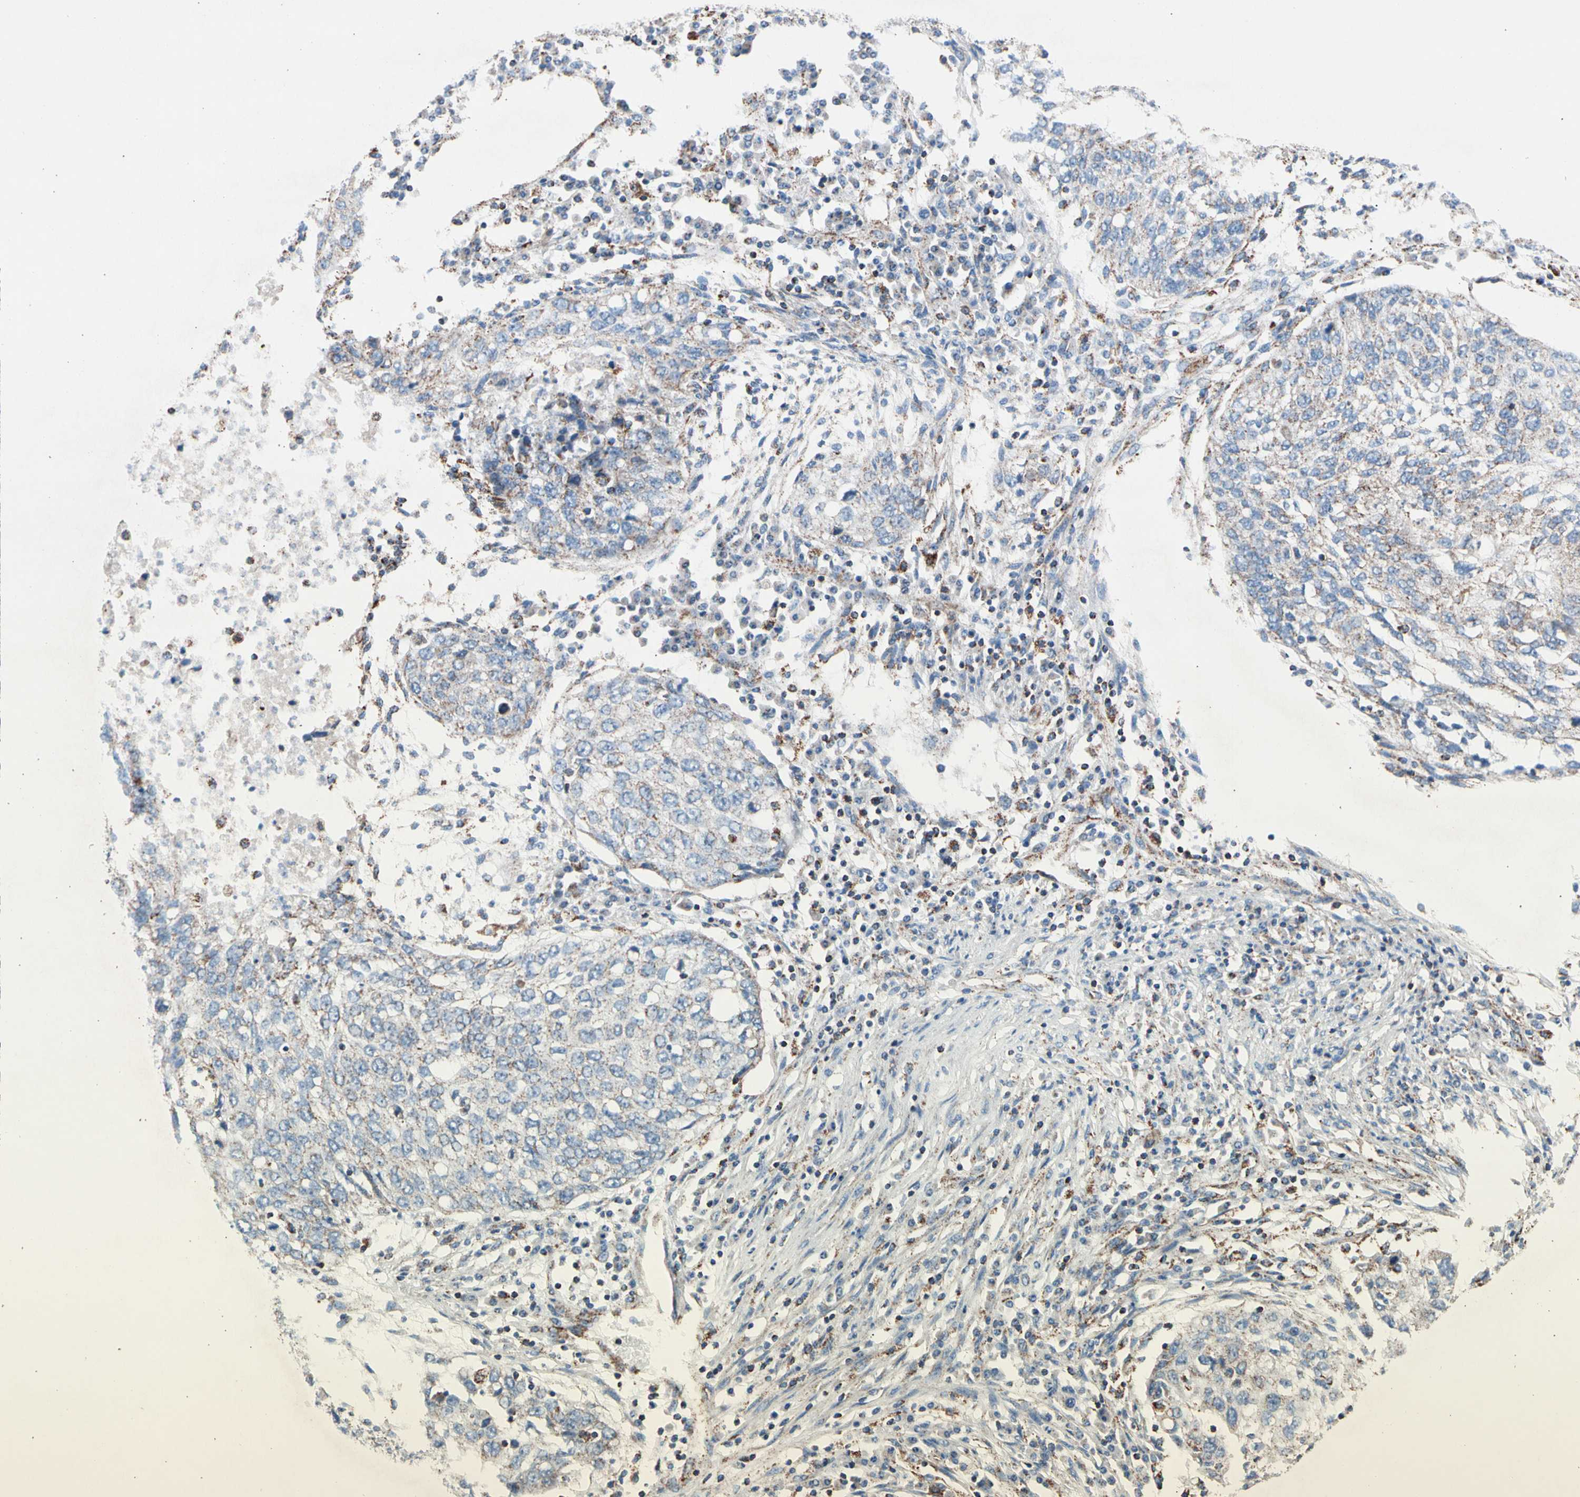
{"staining": {"intensity": "moderate", "quantity": "<25%", "location": "cytoplasmic/membranous"}, "tissue": "lung cancer", "cell_type": "Tumor cells", "image_type": "cancer", "snomed": [{"axis": "morphology", "description": "Squamous cell carcinoma, NOS"}, {"axis": "topography", "description": "Lung"}], "caption": "Lung cancer stained with immunohistochemistry reveals moderate cytoplasmic/membranous staining in approximately <25% of tumor cells.", "gene": "HK1", "patient": {"sex": "female", "age": 63}}